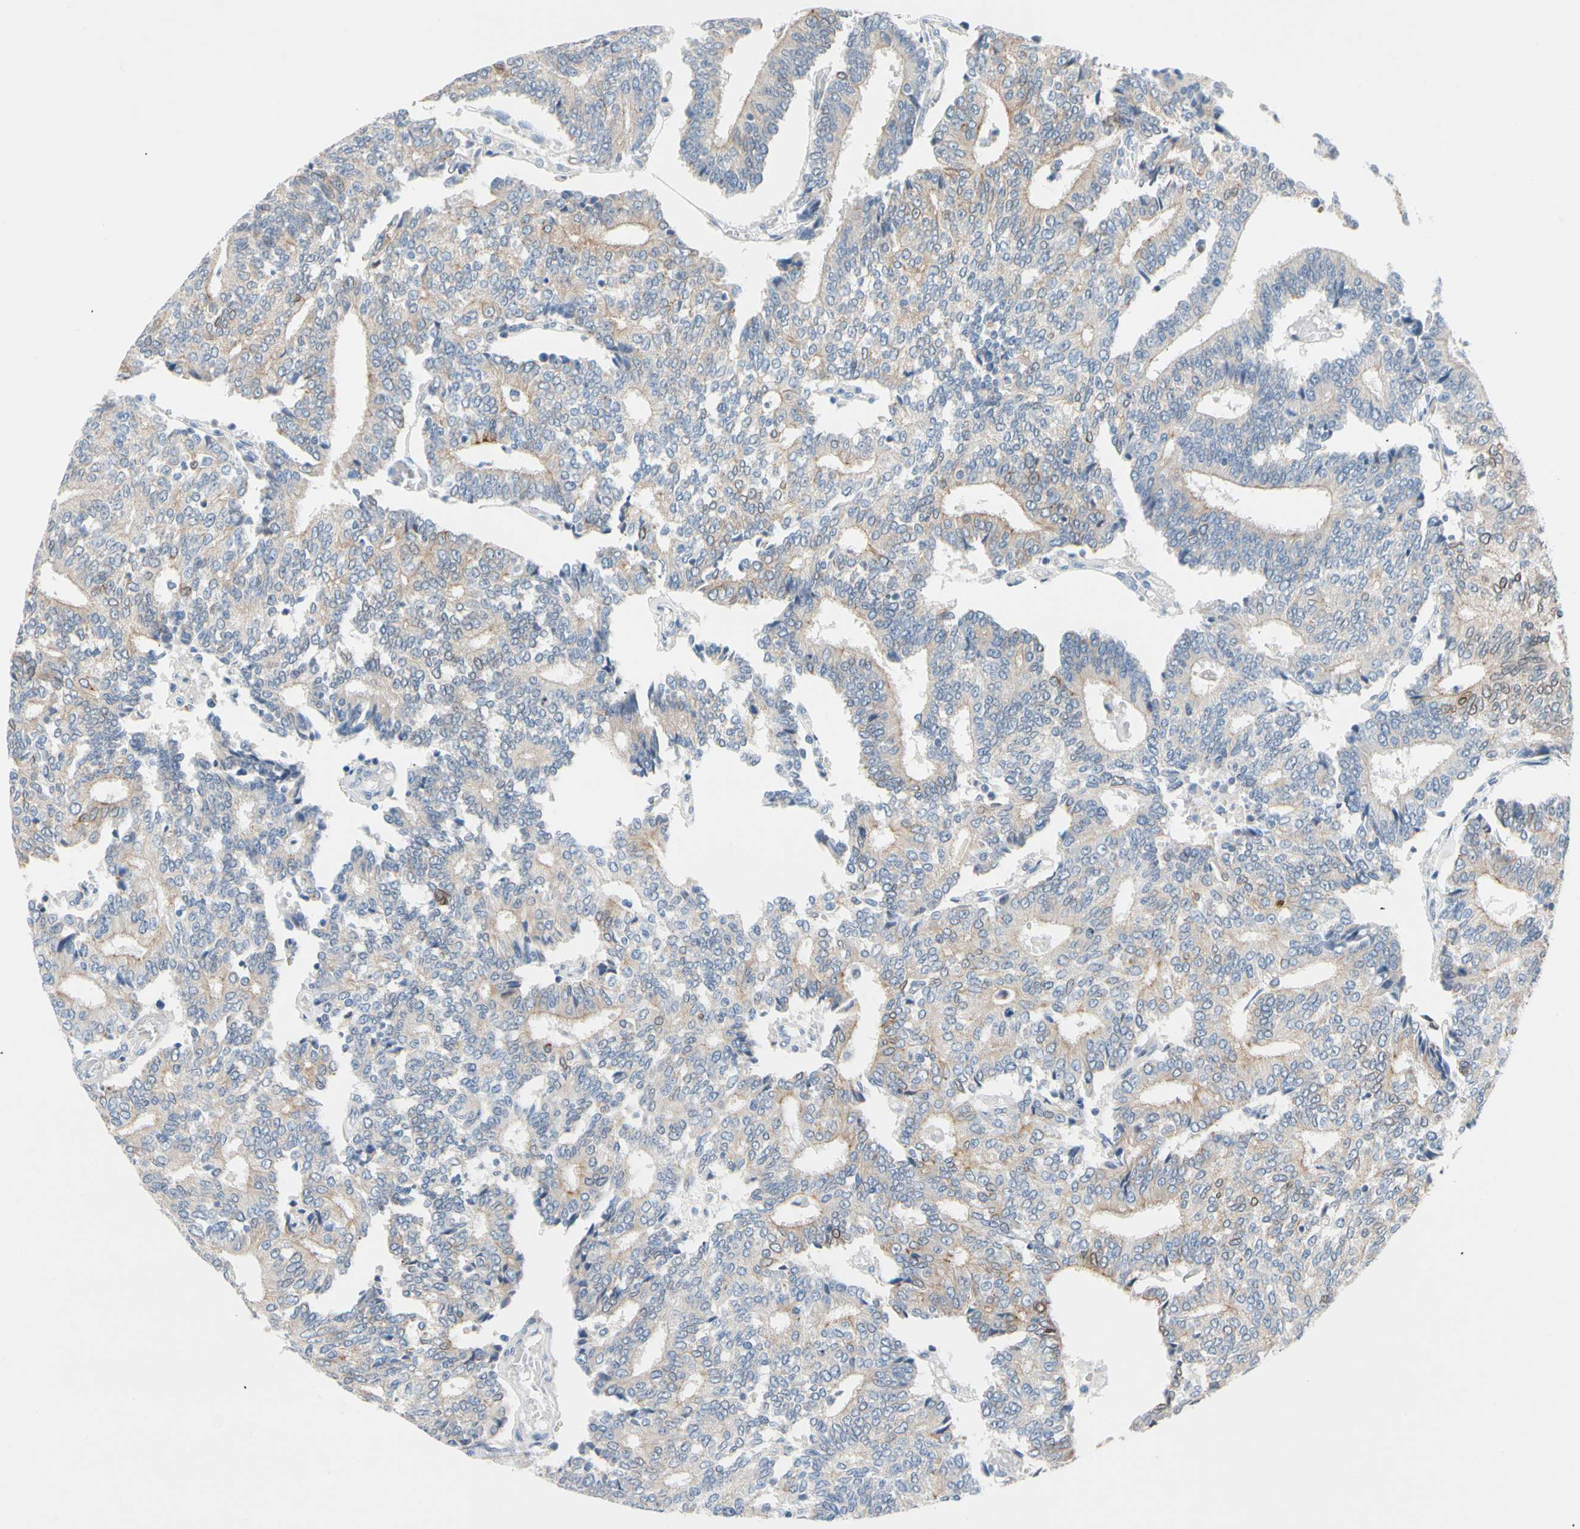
{"staining": {"intensity": "weak", "quantity": "<25%", "location": "cytoplasmic/membranous"}, "tissue": "prostate cancer", "cell_type": "Tumor cells", "image_type": "cancer", "snomed": [{"axis": "morphology", "description": "Adenocarcinoma, High grade"}, {"axis": "topography", "description": "Prostate"}], "caption": "Image shows no protein positivity in tumor cells of prostate cancer (high-grade adenocarcinoma) tissue.", "gene": "ZNF132", "patient": {"sex": "male", "age": 55}}